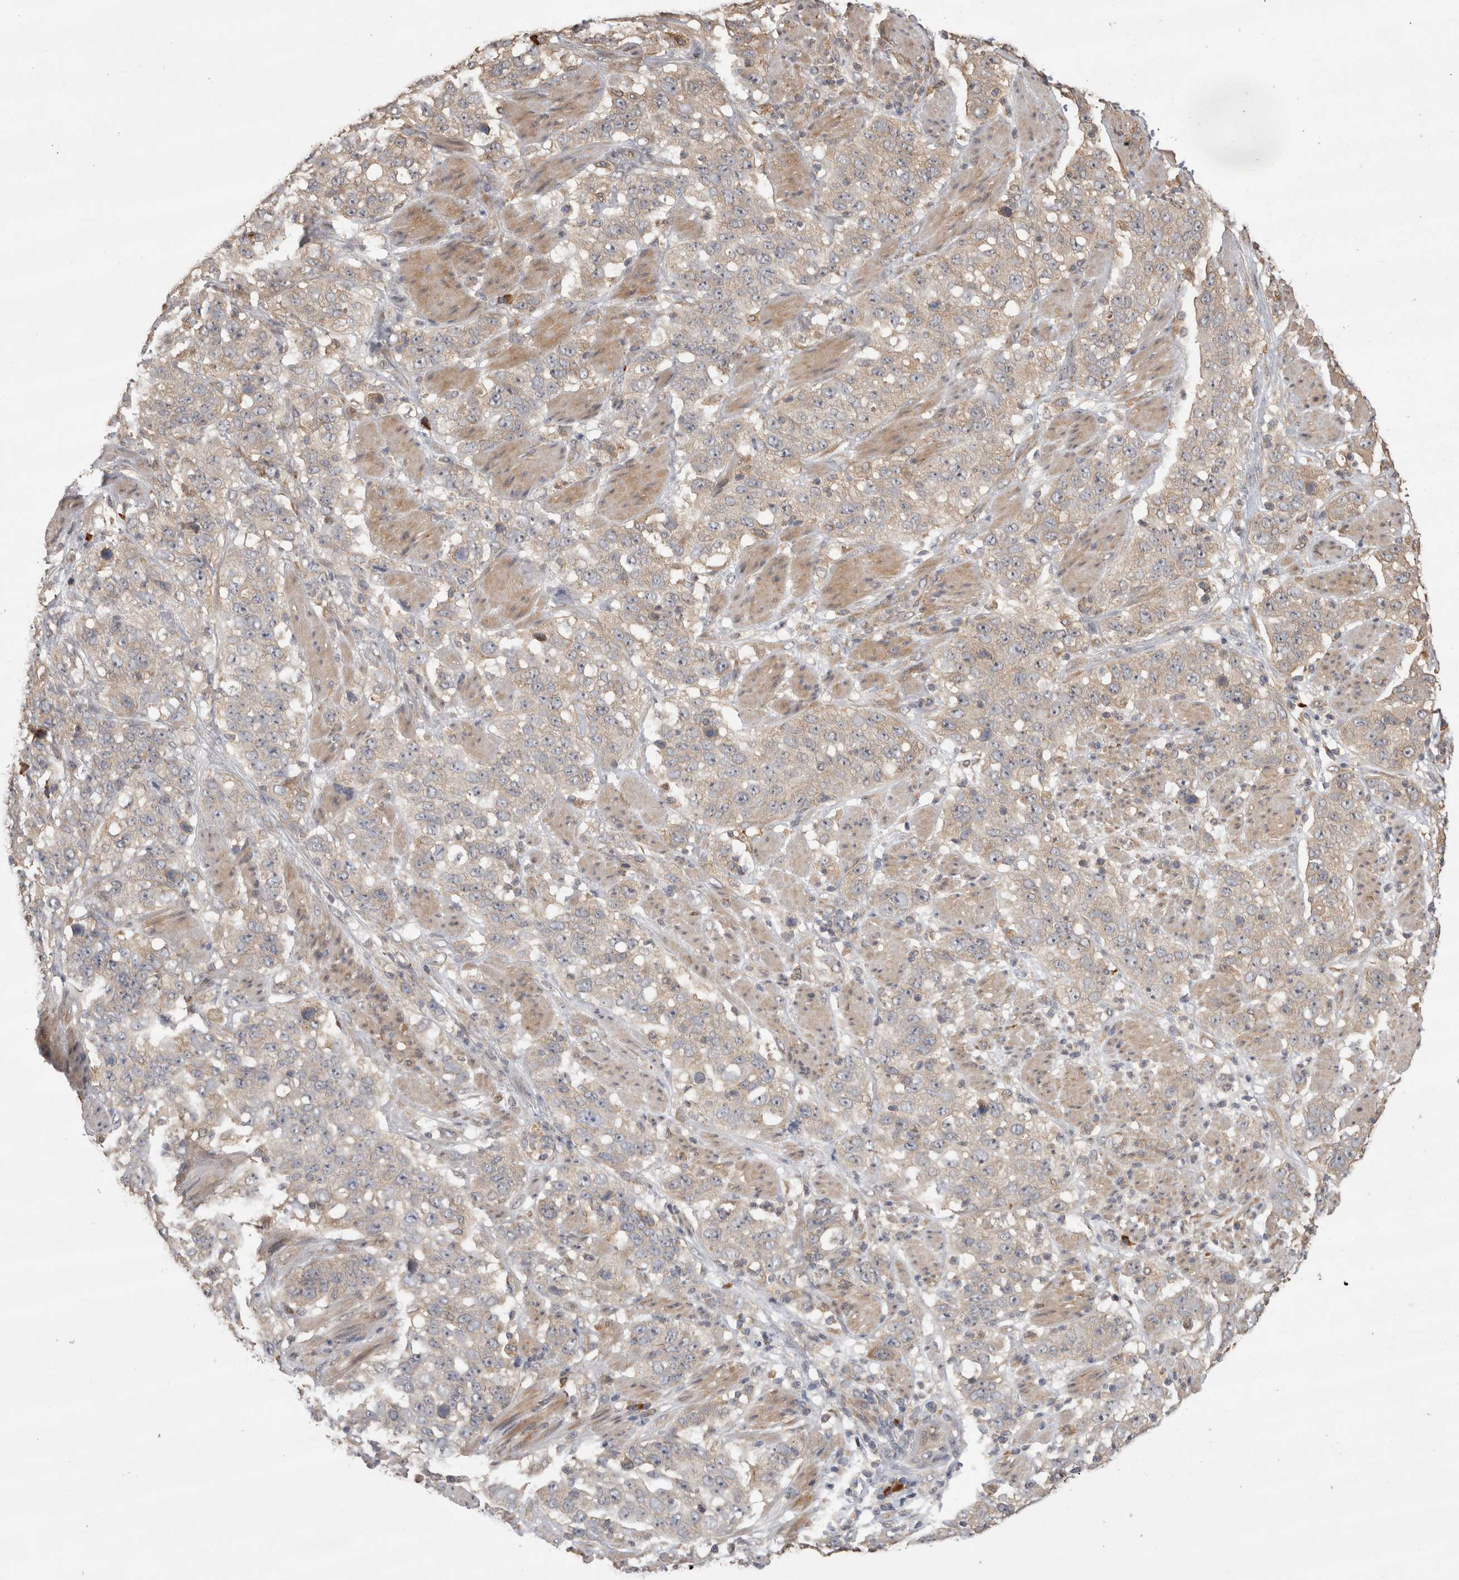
{"staining": {"intensity": "weak", "quantity": "<25%", "location": "cytoplasmic/membranous"}, "tissue": "stomach cancer", "cell_type": "Tumor cells", "image_type": "cancer", "snomed": [{"axis": "morphology", "description": "Adenocarcinoma, NOS"}, {"axis": "topography", "description": "Stomach"}], "caption": "Tumor cells are negative for protein expression in human stomach cancer. Brightfield microscopy of immunohistochemistry stained with DAB (3,3'-diaminobenzidine) (brown) and hematoxylin (blue), captured at high magnification.", "gene": "TBCE", "patient": {"sex": "male", "age": 48}}